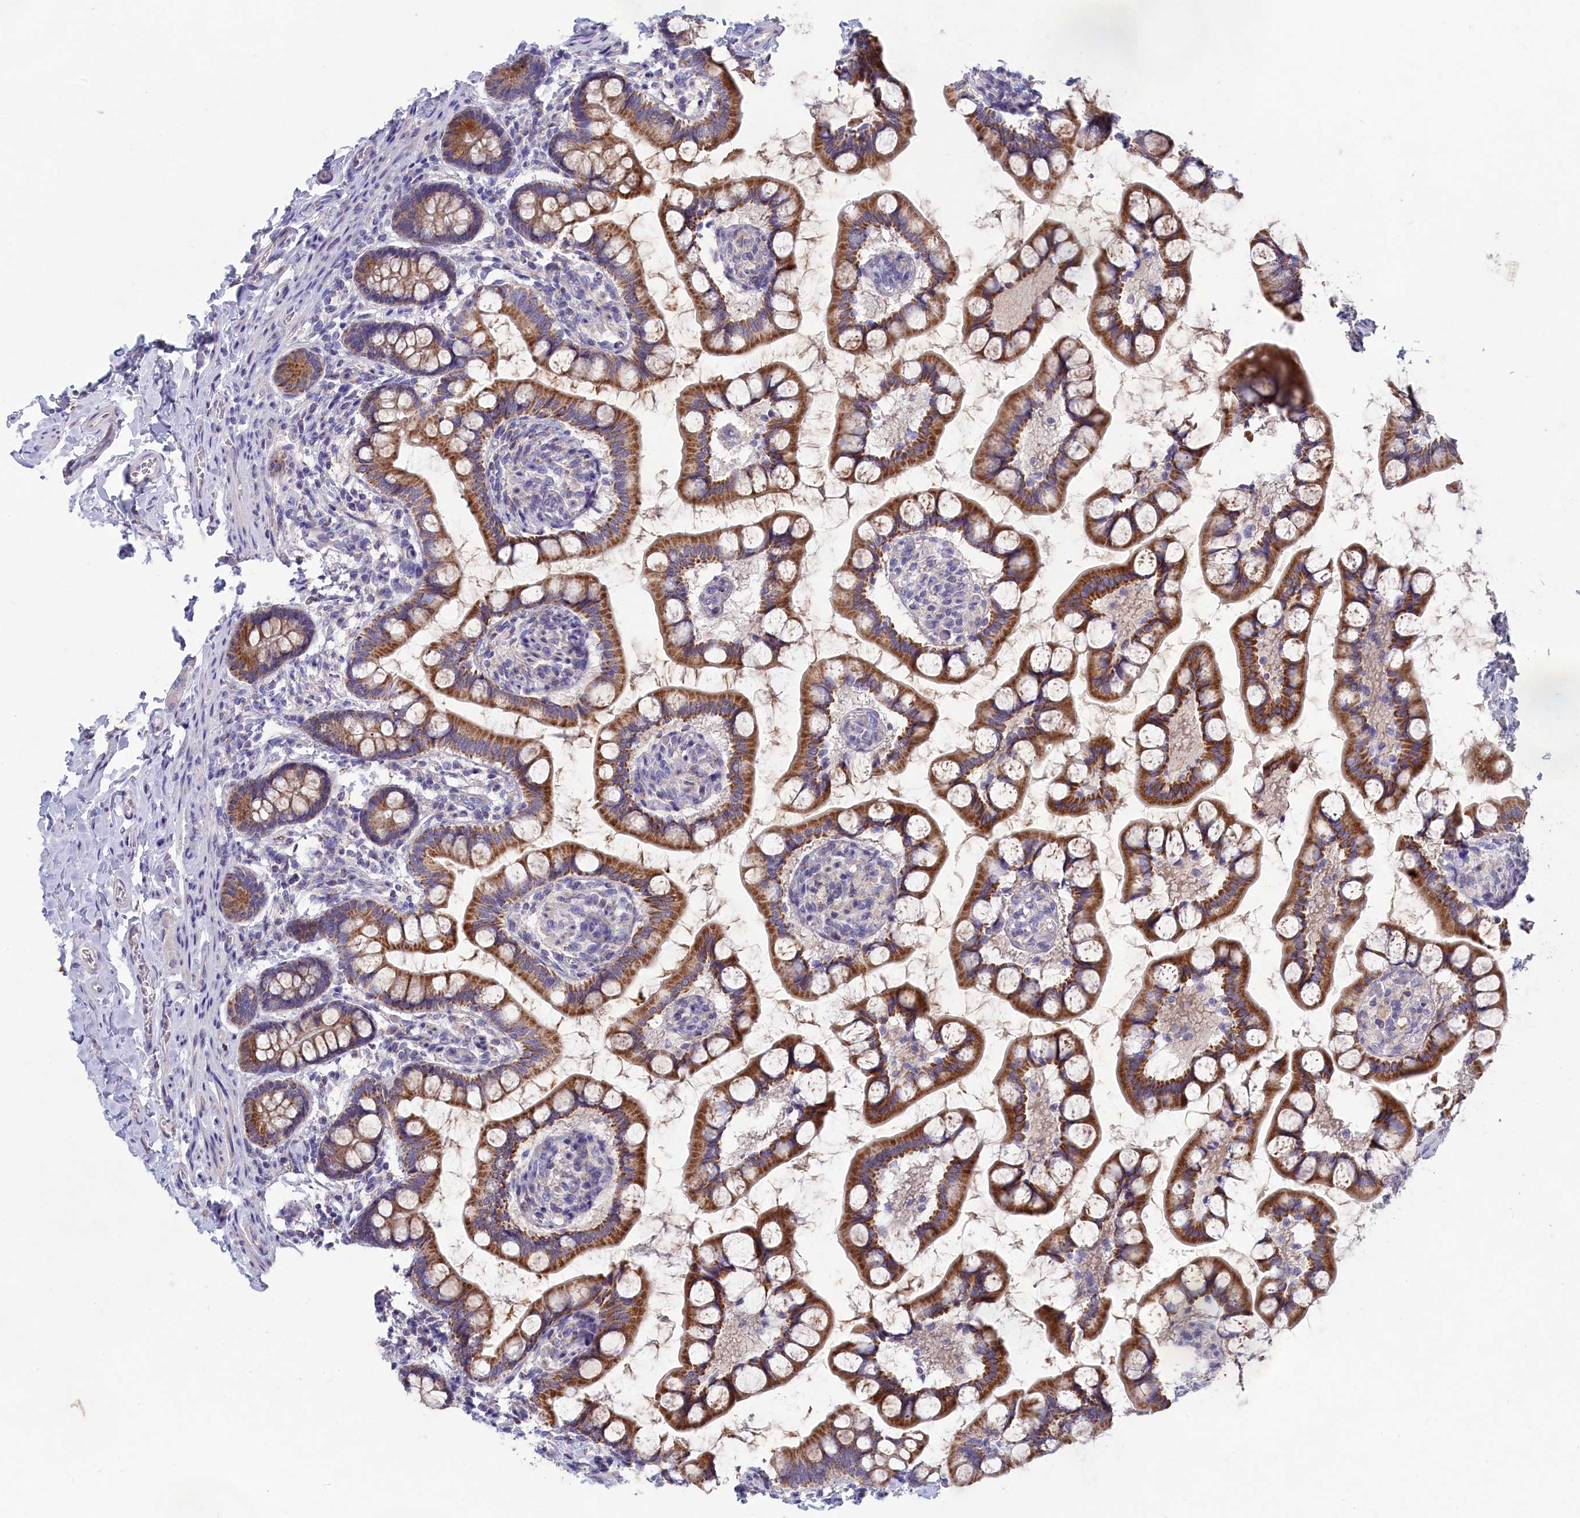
{"staining": {"intensity": "moderate", "quantity": ">75%", "location": "cytoplasmic/membranous"}, "tissue": "small intestine", "cell_type": "Glandular cells", "image_type": "normal", "snomed": [{"axis": "morphology", "description": "Normal tissue, NOS"}, {"axis": "topography", "description": "Small intestine"}], "caption": "Immunohistochemical staining of normal small intestine exhibits medium levels of moderate cytoplasmic/membranous expression in approximately >75% of glandular cells. (DAB = brown stain, brightfield microscopy at high magnification).", "gene": "PRDM12", "patient": {"sex": "male", "age": 52}}